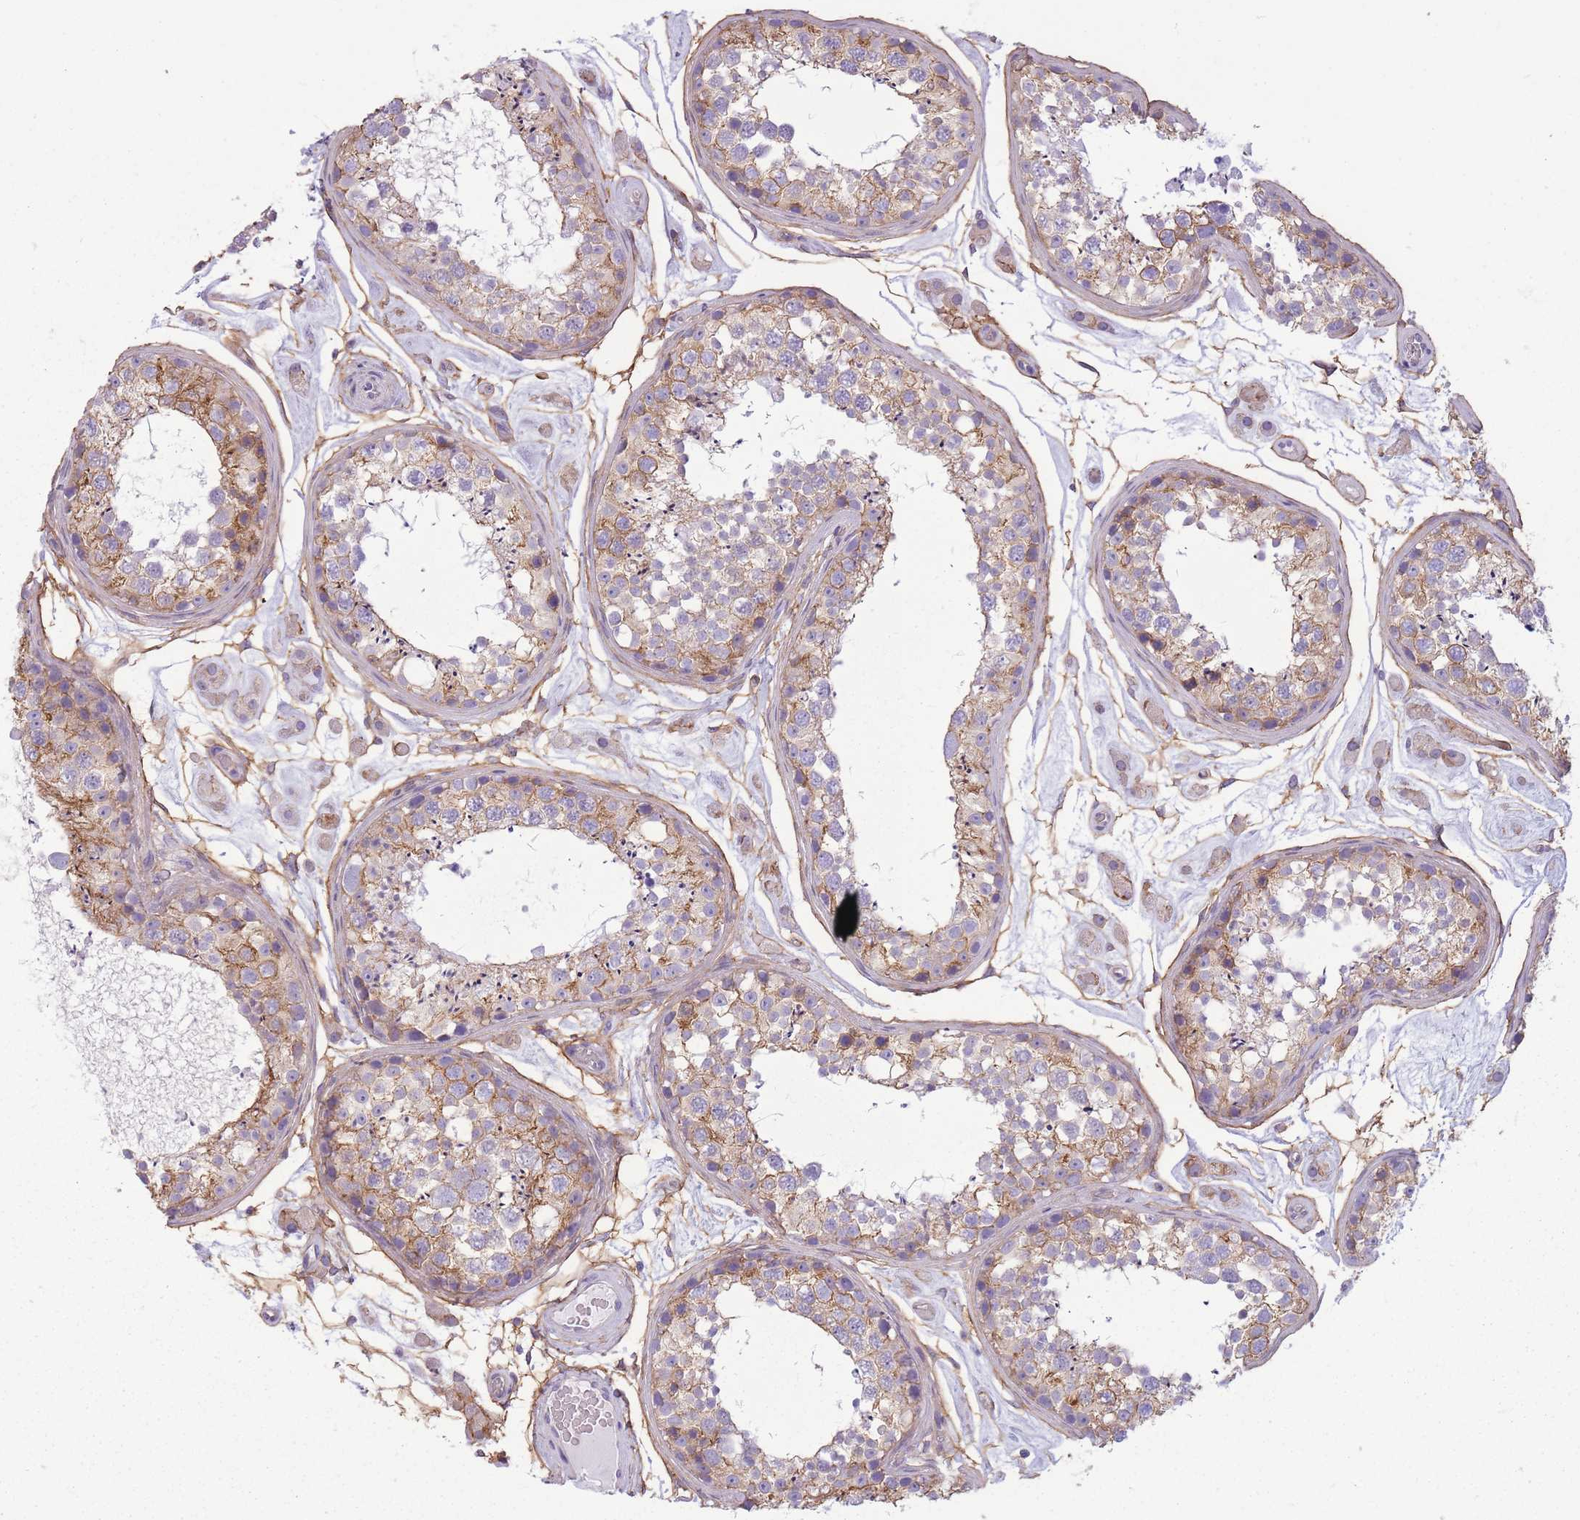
{"staining": {"intensity": "moderate", "quantity": "25%-75%", "location": "cytoplasmic/membranous"}, "tissue": "testis", "cell_type": "Cells in seminiferous ducts", "image_type": "normal", "snomed": [{"axis": "morphology", "description": "Normal tissue, NOS"}, {"axis": "topography", "description": "Testis"}], "caption": "Immunohistochemistry (IHC) of benign human testis reveals medium levels of moderate cytoplasmic/membranous staining in approximately 25%-75% of cells in seminiferous ducts.", "gene": "ADD1", "patient": {"sex": "male", "age": 25}}